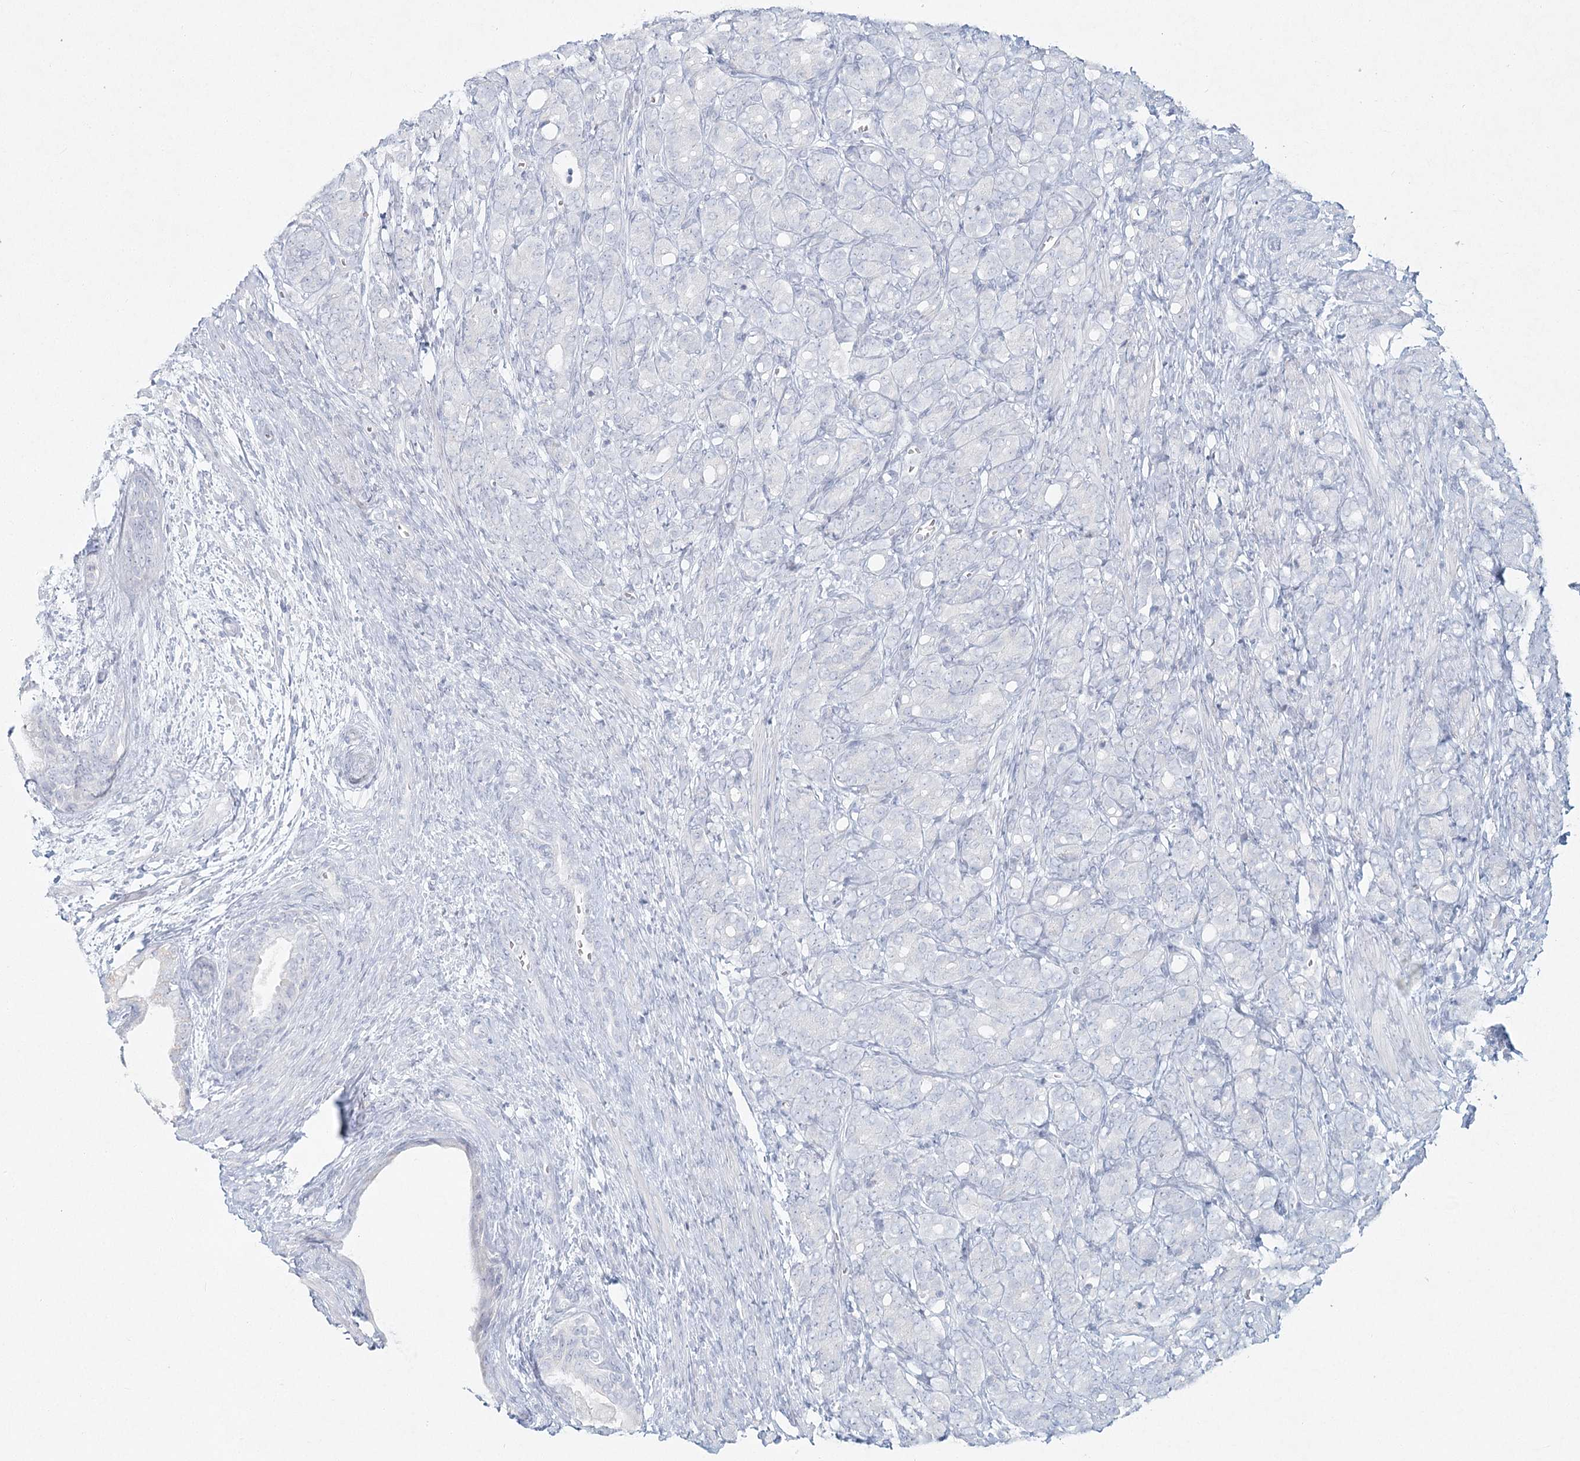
{"staining": {"intensity": "negative", "quantity": "none", "location": "none"}, "tissue": "prostate cancer", "cell_type": "Tumor cells", "image_type": "cancer", "snomed": [{"axis": "morphology", "description": "Adenocarcinoma, High grade"}, {"axis": "topography", "description": "Prostate"}], "caption": "Immunohistochemical staining of human prostate high-grade adenocarcinoma exhibits no significant staining in tumor cells.", "gene": "LRP2BP", "patient": {"sex": "male", "age": 62}}